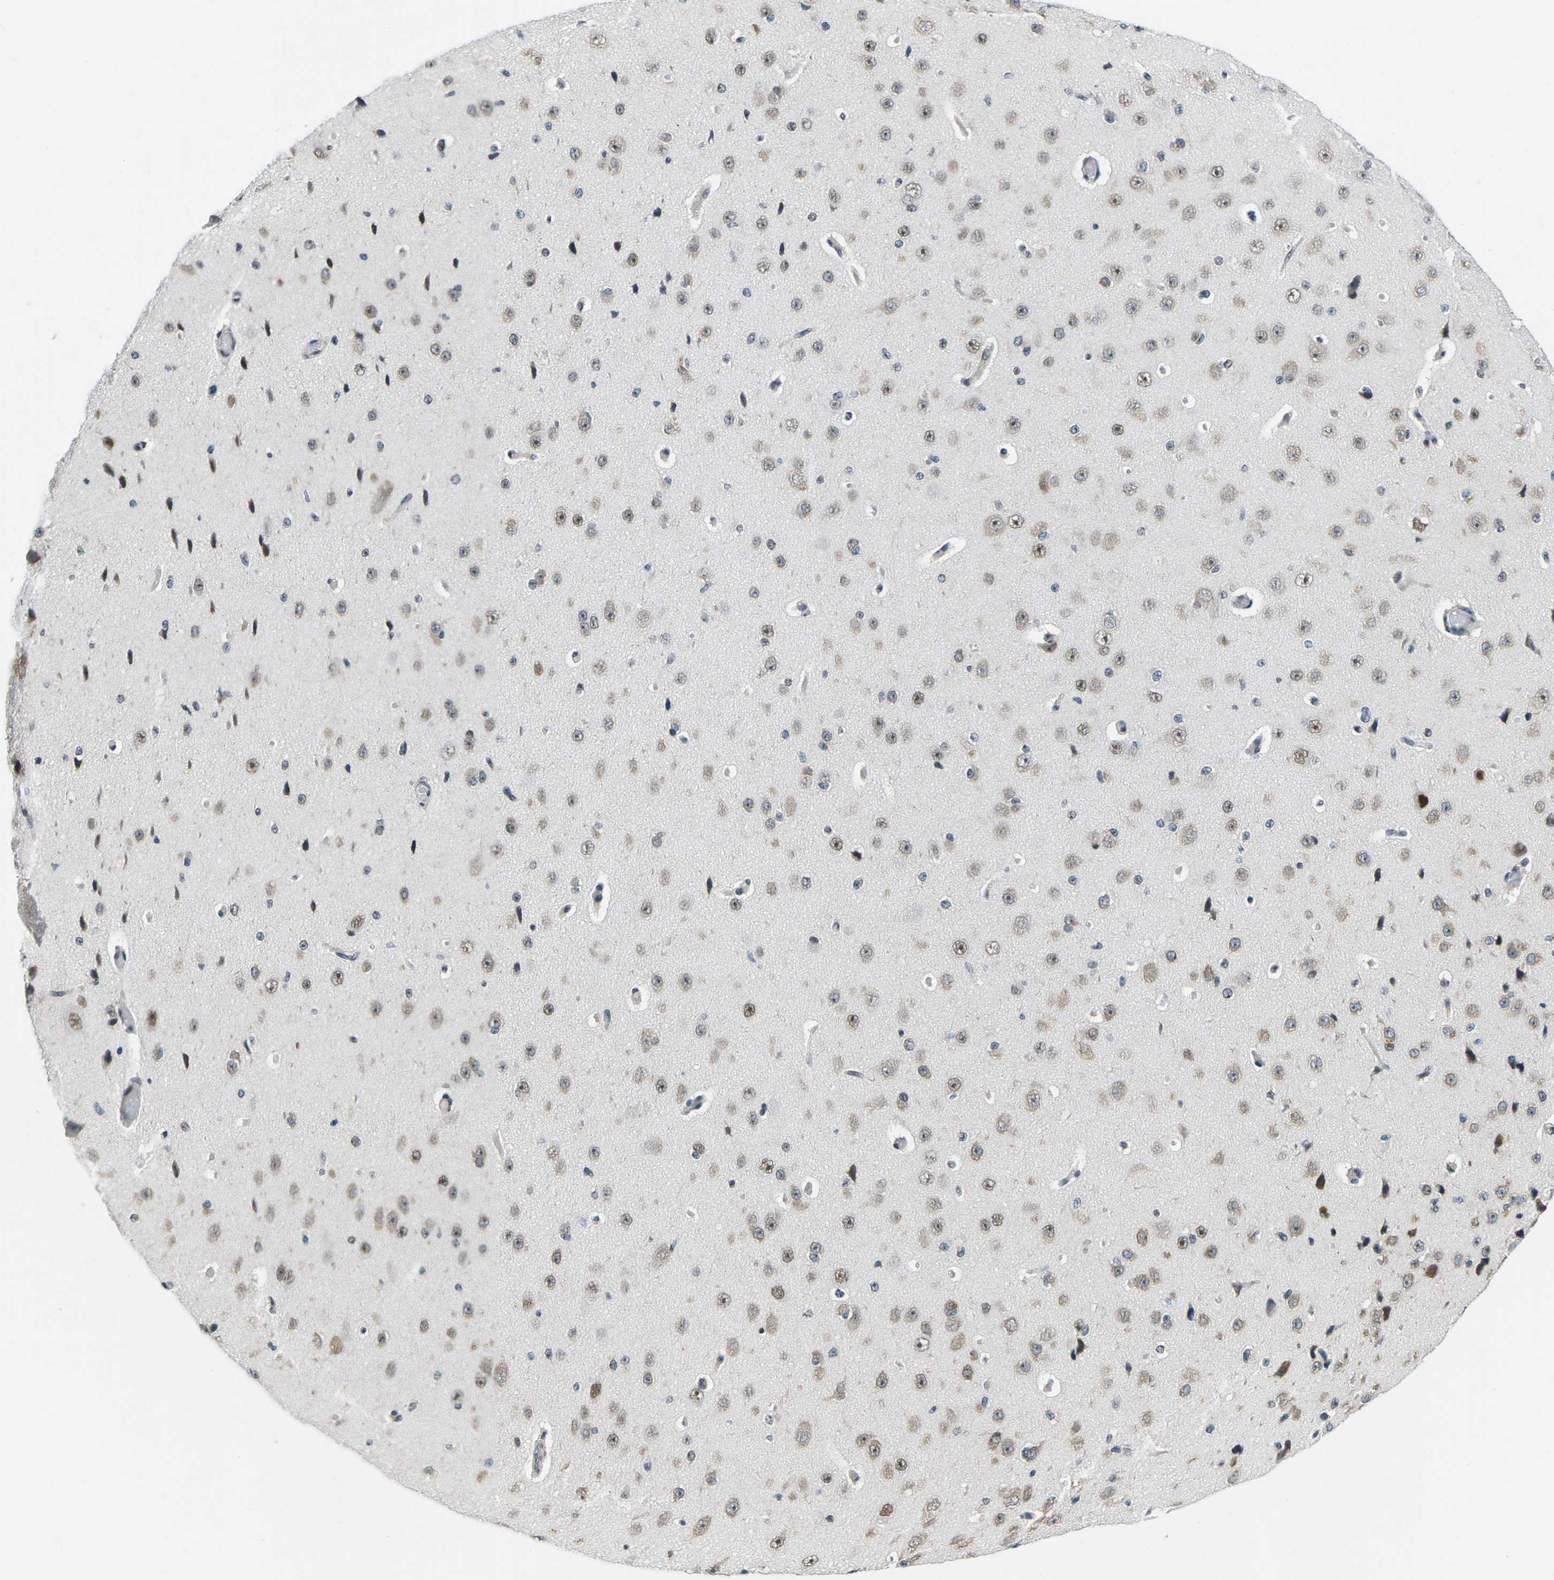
{"staining": {"intensity": "negative", "quantity": "none", "location": "none"}, "tissue": "cerebral cortex", "cell_type": "Endothelial cells", "image_type": "normal", "snomed": [{"axis": "morphology", "description": "Normal tissue, NOS"}, {"axis": "morphology", "description": "Developmental malformation"}, {"axis": "topography", "description": "Cerebral cortex"}], "caption": "Protein analysis of normal cerebral cortex demonstrates no significant expression in endothelial cells. (DAB (3,3'-diaminobenzidine) immunohistochemistry (IHC) with hematoxylin counter stain).", "gene": "NSRP1", "patient": {"sex": "female", "age": 30}}